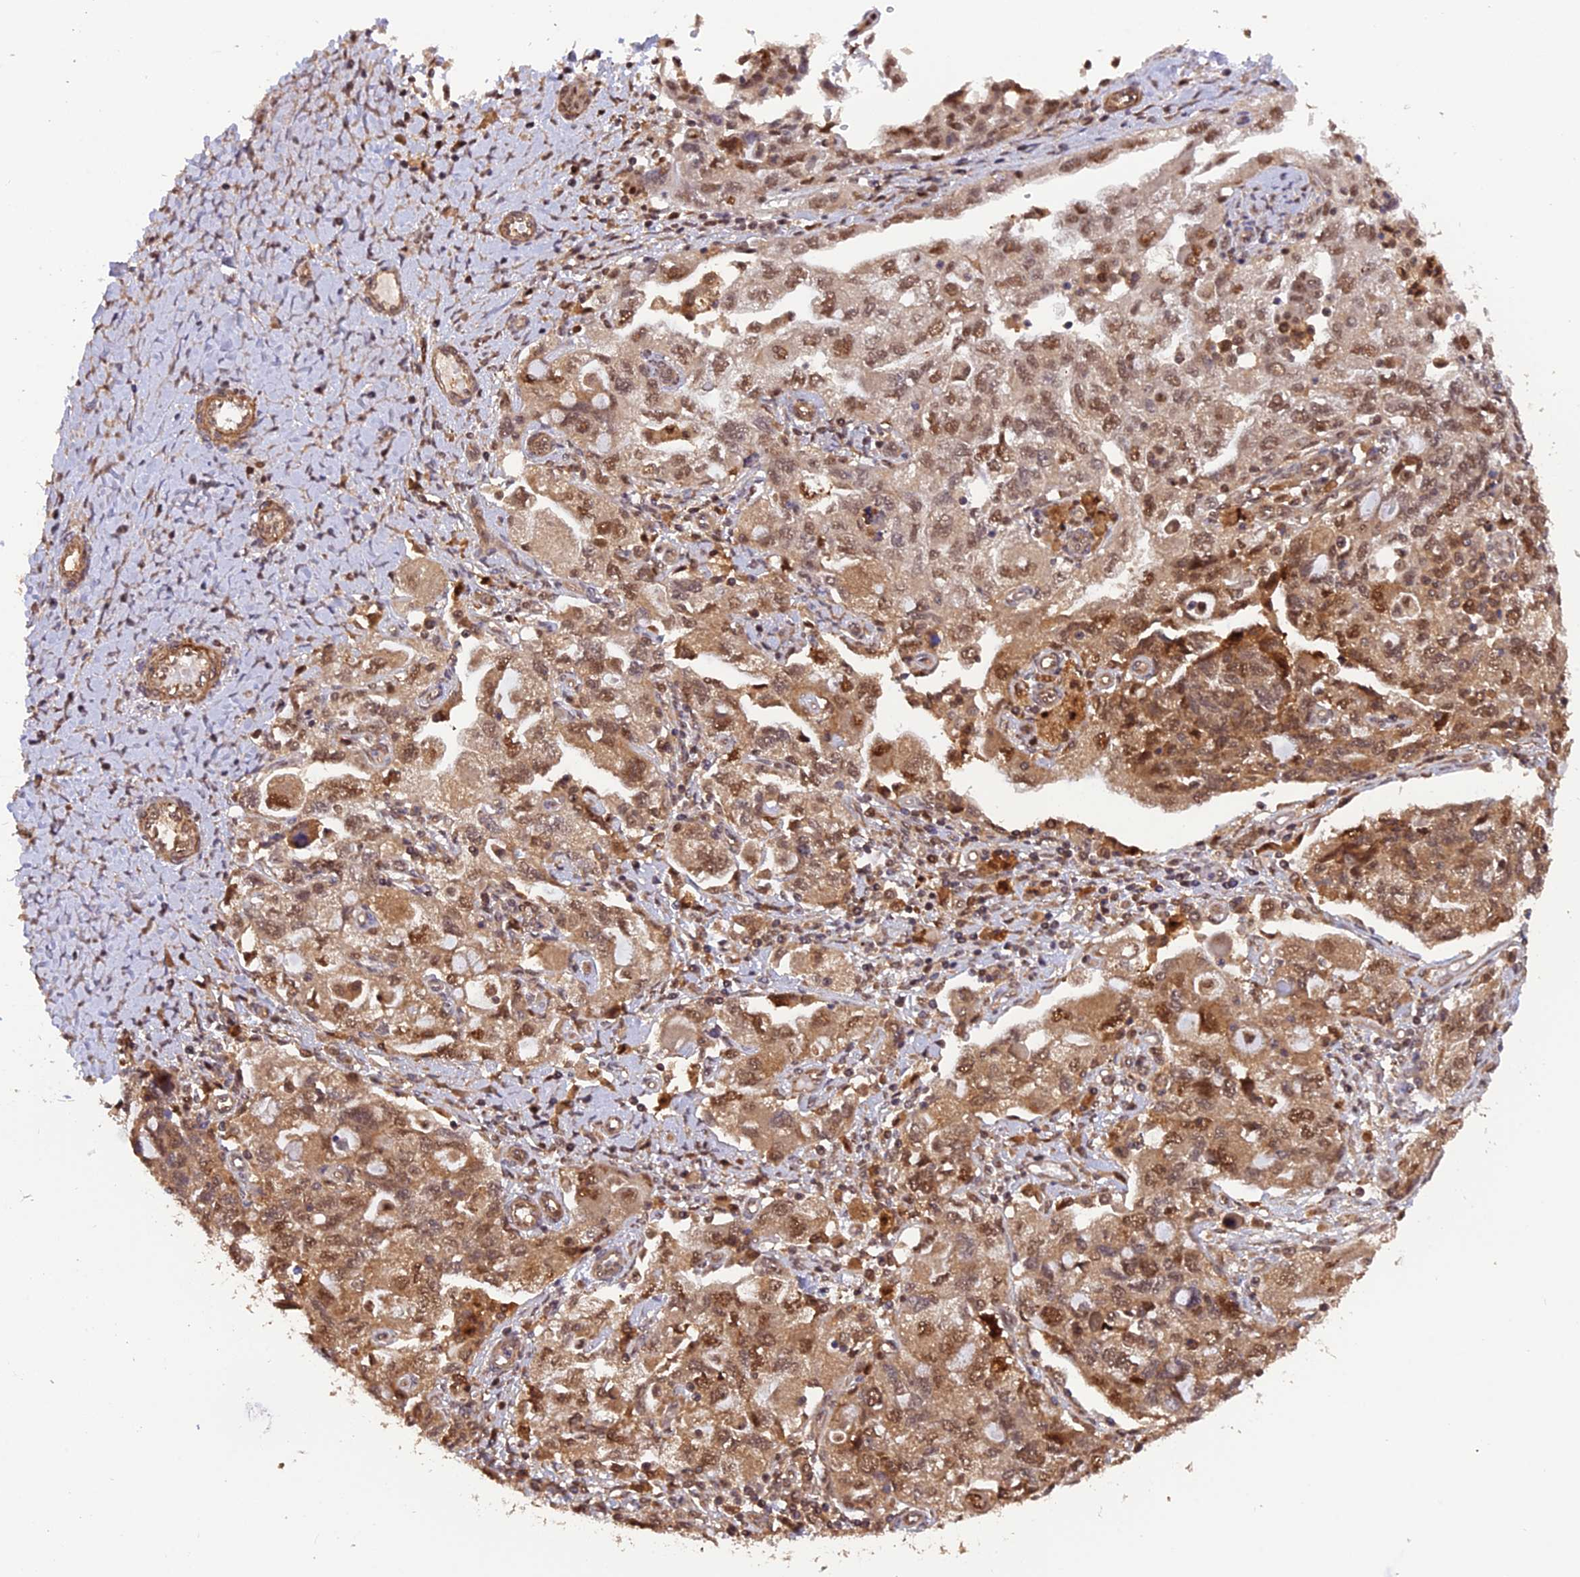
{"staining": {"intensity": "moderate", "quantity": ">75%", "location": "cytoplasmic/membranous,nuclear"}, "tissue": "ovarian cancer", "cell_type": "Tumor cells", "image_type": "cancer", "snomed": [{"axis": "morphology", "description": "Carcinoma, NOS"}, {"axis": "morphology", "description": "Cystadenocarcinoma, serous, NOS"}, {"axis": "topography", "description": "Ovary"}], "caption": "Ovarian cancer (carcinoma) tissue displays moderate cytoplasmic/membranous and nuclear positivity in about >75% of tumor cells, visualized by immunohistochemistry.", "gene": "PSMB3", "patient": {"sex": "female", "age": 69}}